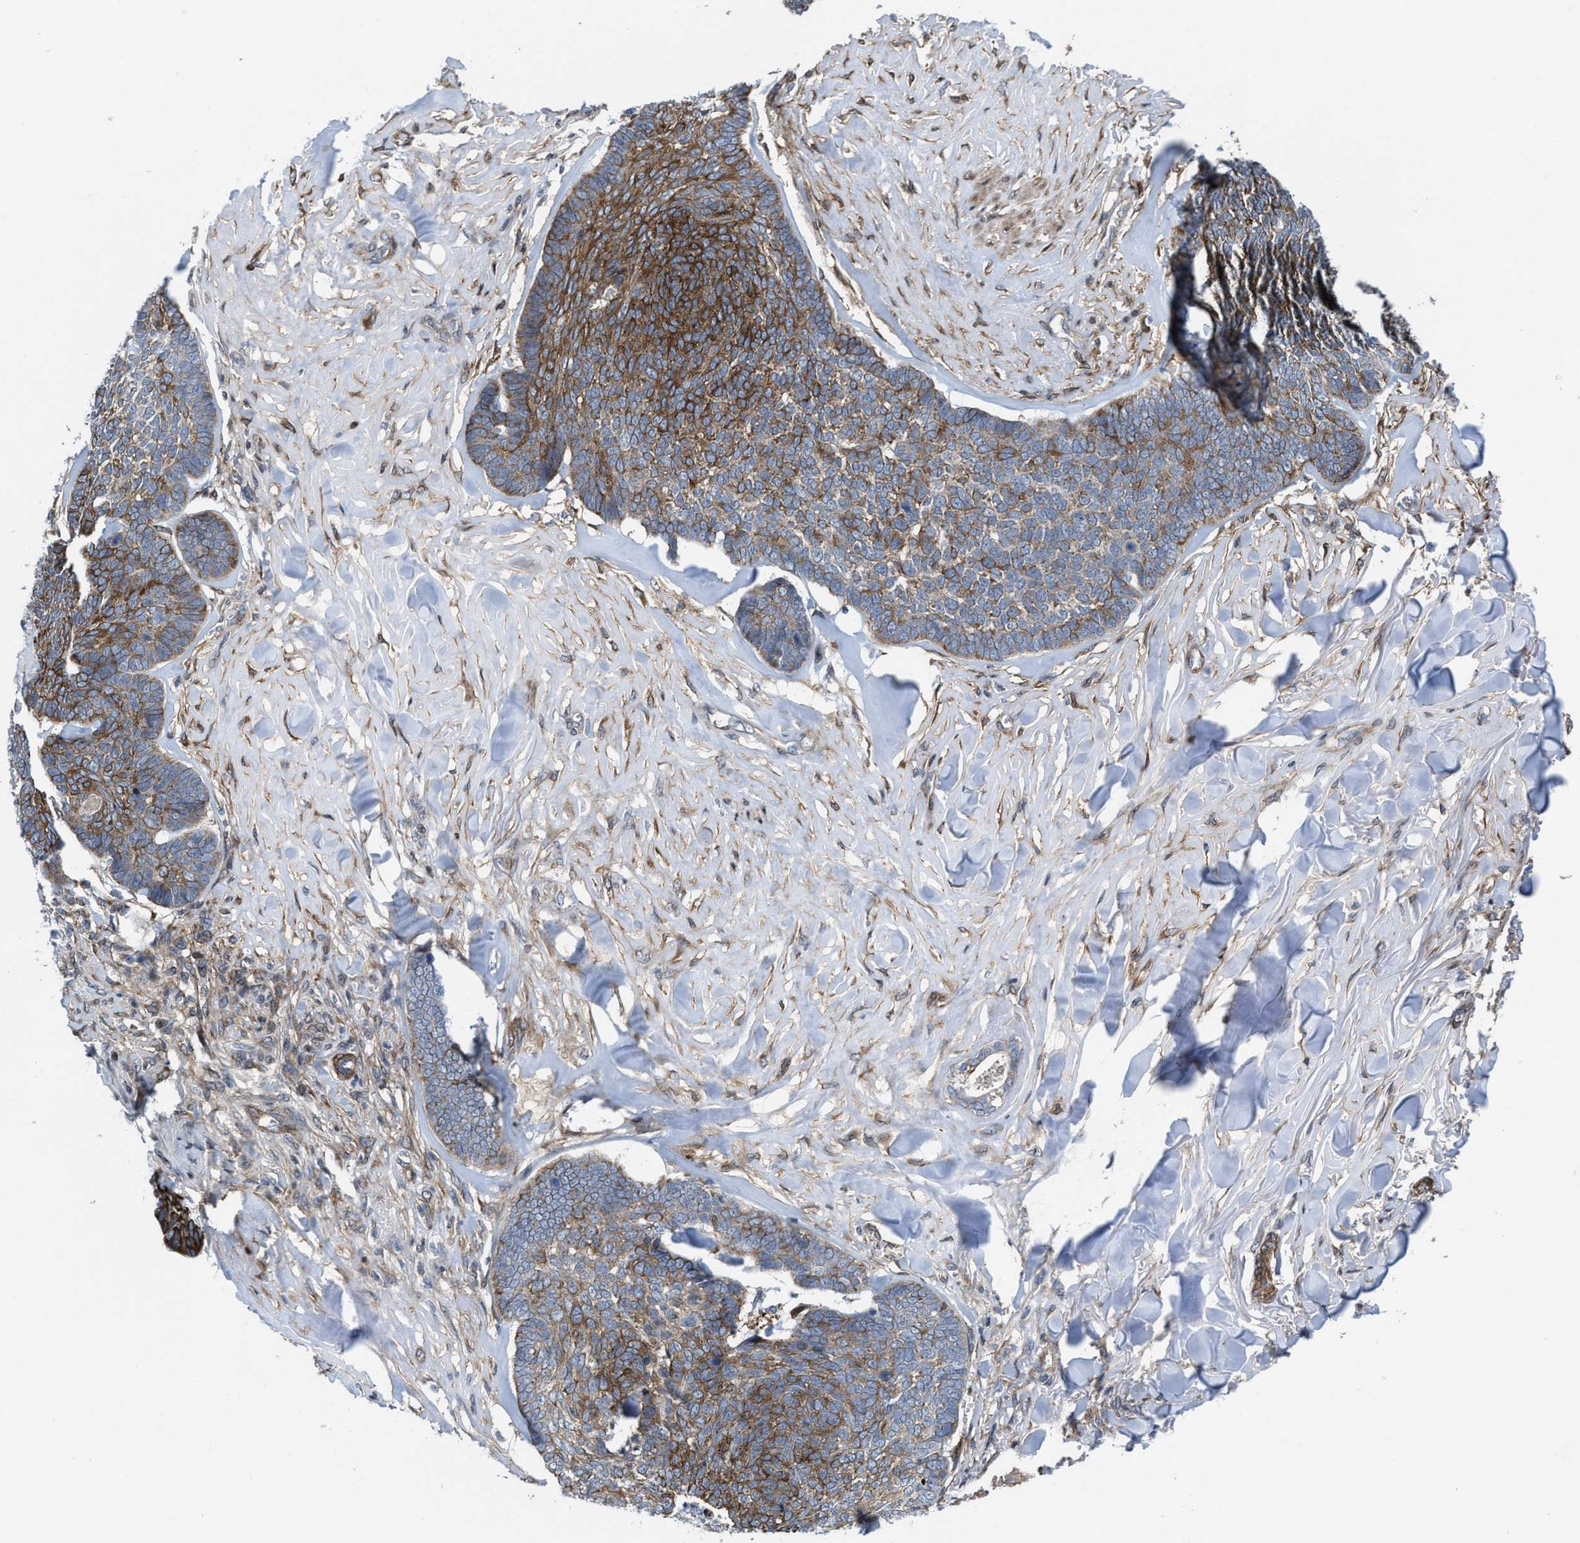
{"staining": {"intensity": "moderate", "quantity": ">75%", "location": "cytoplasmic/membranous"}, "tissue": "skin cancer", "cell_type": "Tumor cells", "image_type": "cancer", "snomed": [{"axis": "morphology", "description": "Basal cell carcinoma"}, {"axis": "topography", "description": "Skin"}], "caption": "Skin cancer (basal cell carcinoma) stained for a protein (brown) displays moderate cytoplasmic/membranous positive staining in about >75% of tumor cells.", "gene": "TGFB1I1", "patient": {"sex": "male", "age": 84}}